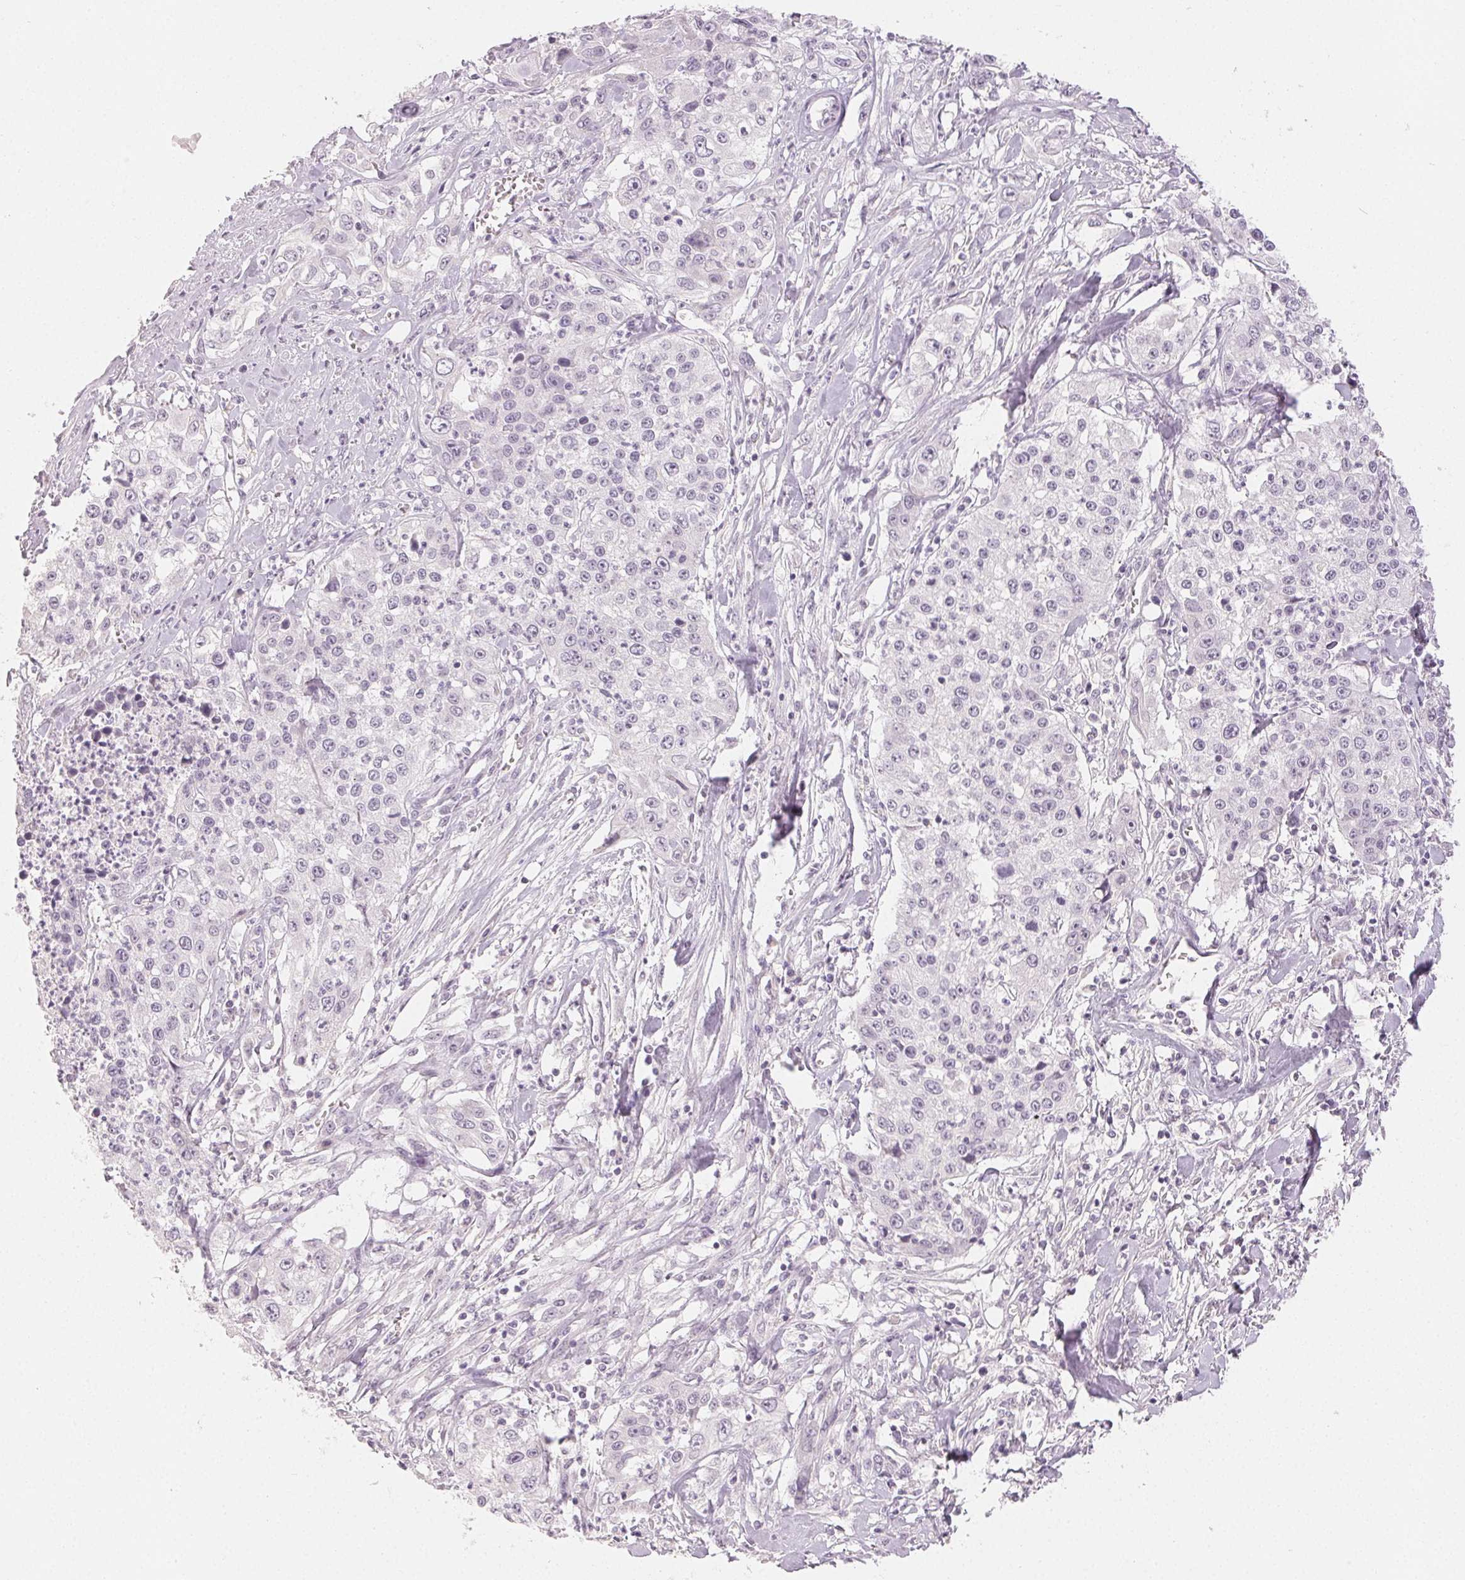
{"staining": {"intensity": "negative", "quantity": "none", "location": "none"}, "tissue": "lung cancer", "cell_type": "Tumor cells", "image_type": "cancer", "snomed": [{"axis": "morphology", "description": "Squamous cell carcinoma, NOS"}, {"axis": "morphology", "description": "Squamous cell carcinoma, metastatic, NOS"}, {"axis": "topography", "description": "Lung"}, {"axis": "topography", "description": "Pleura, NOS"}], "caption": "IHC histopathology image of neoplastic tissue: human lung cancer (squamous cell carcinoma) stained with DAB (3,3'-diaminobenzidine) displays no significant protein staining in tumor cells.", "gene": "LVRN", "patient": {"sex": "male", "age": 72}}